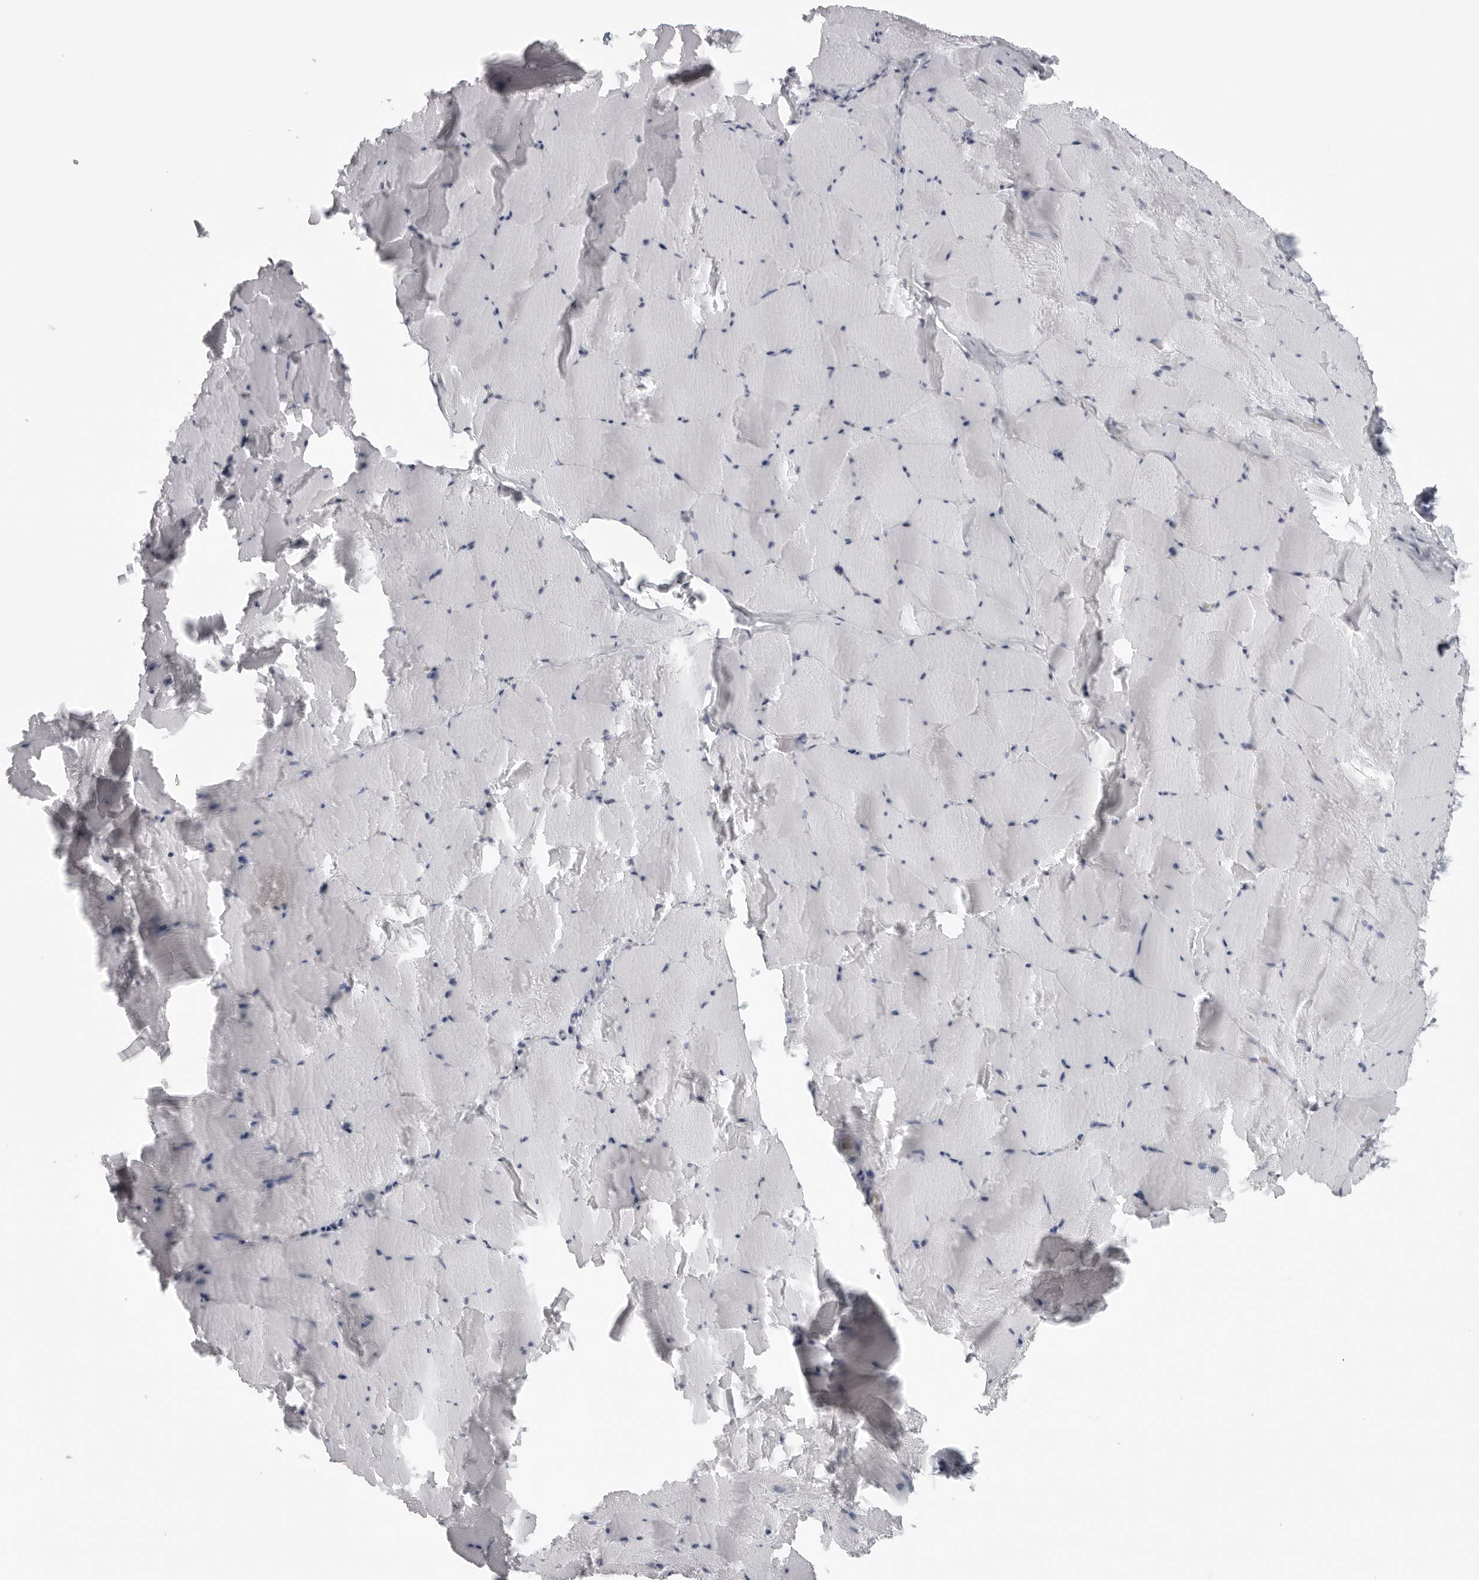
{"staining": {"intensity": "negative", "quantity": "none", "location": "none"}, "tissue": "skeletal muscle", "cell_type": "Myocytes", "image_type": "normal", "snomed": [{"axis": "morphology", "description": "Normal tissue, NOS"}, {"axis": "topography", "description": "Skeletal muscle"}], "caption": "This is an immunohistochemistry (IHC) image of normal skeletal muscle. There is no positivity in myocytes.", "gene": "ESPN", "patient": {"sex": "male", "age": 62}}